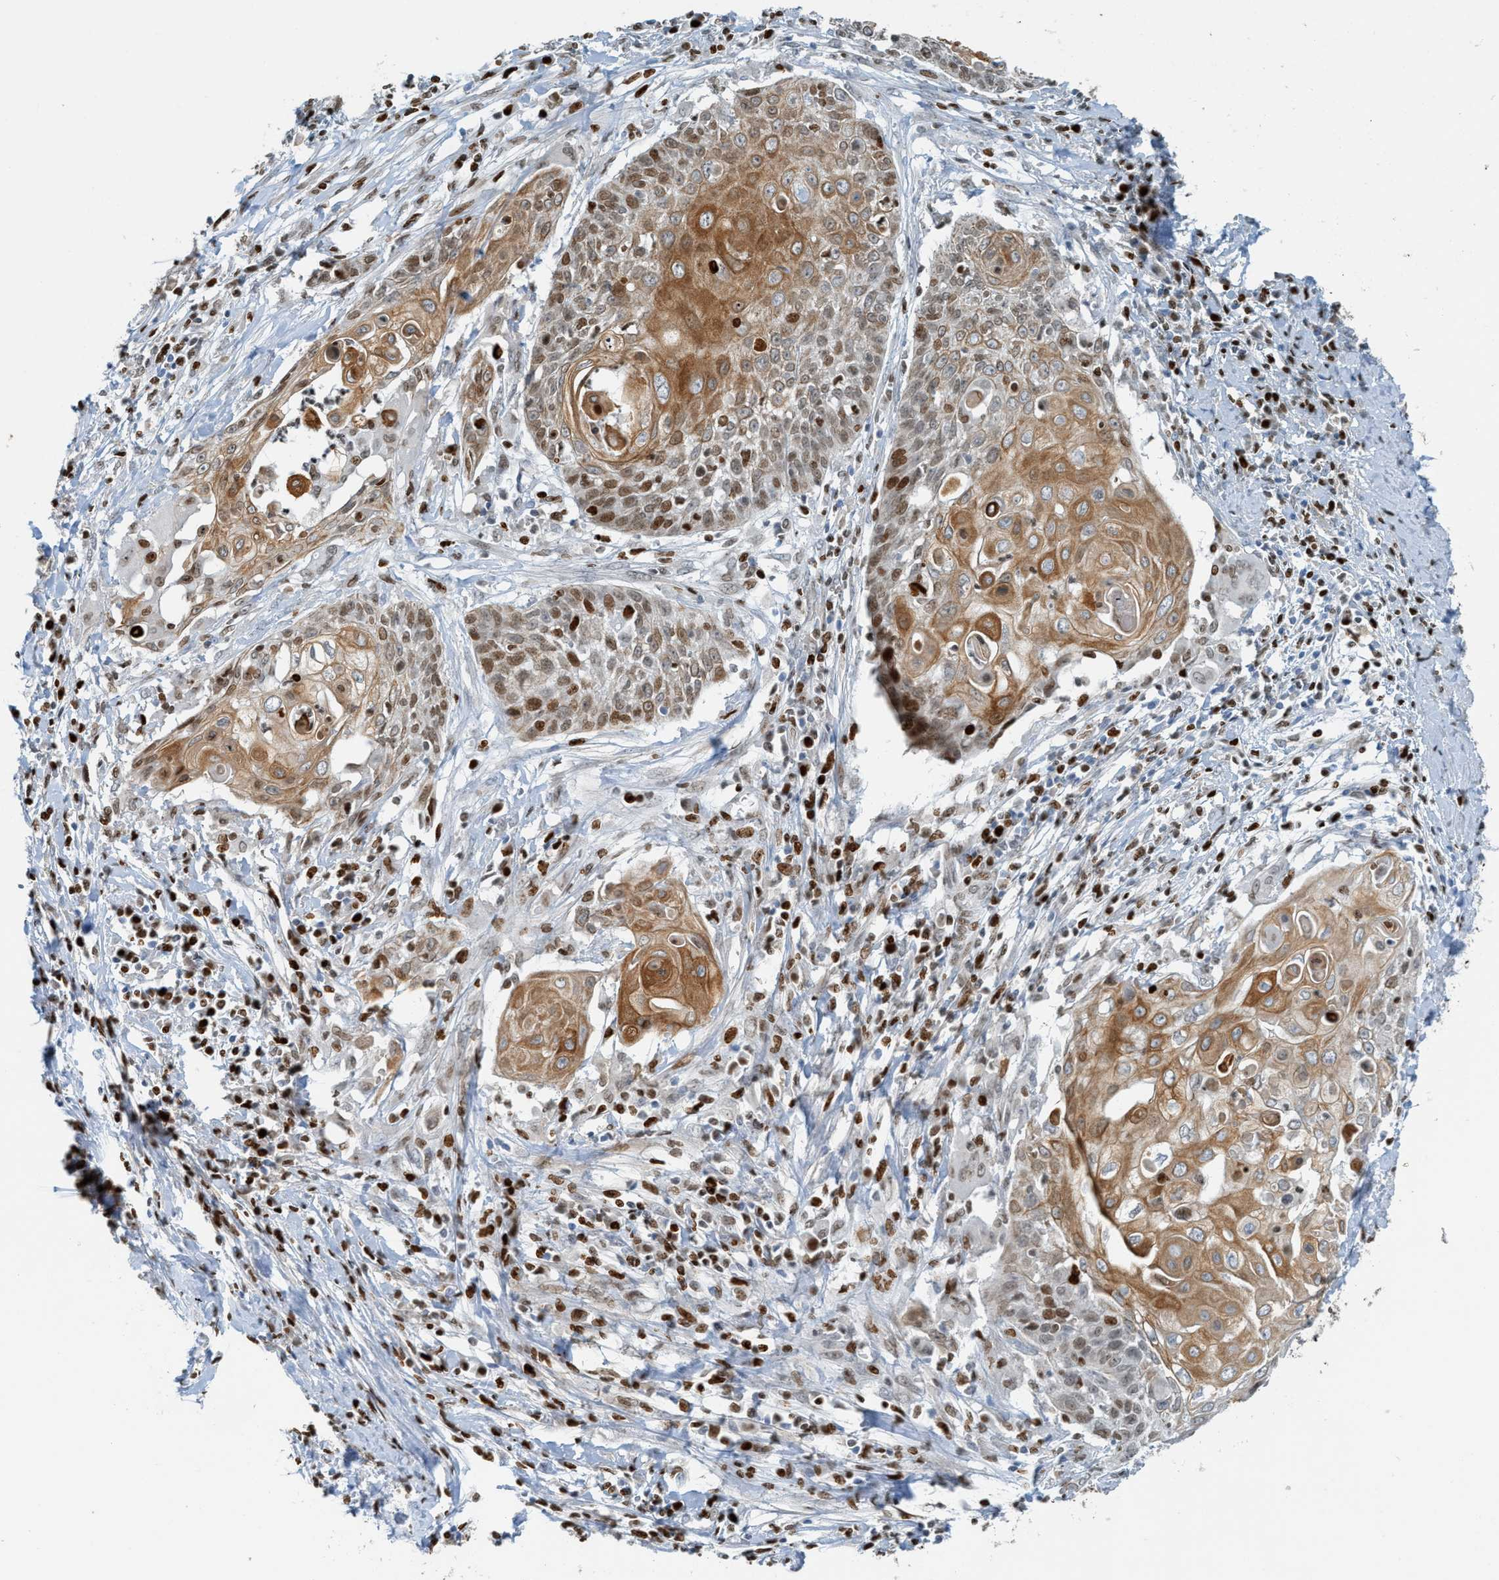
{"staining": {"intensity": "moderate", "quantity": ">75%", "location": "cytoplasmic/membranous,nuclear"}, "tissue": "cervical cancer", "cell_type": "Tumor cells", "image_type": "cancer", "snomed": [{"axis": "morphology", "description": "Squamous cell carcinoma, NOS"}, {"axis": "topography", "description": "Cervix"}], "caption": "Protein expression analysis of cervical squamous cell carcinoma displays moderate cytoplasmic/membranous and nuclear staining in approximately >75% of tumor cells. (DAB (3,3'-diaminobenzidine) IHC, brown staining for protein, blue staining for nuclei).", "gene": "SH3D19", "patient": {"sex": "female", "age": 39}}